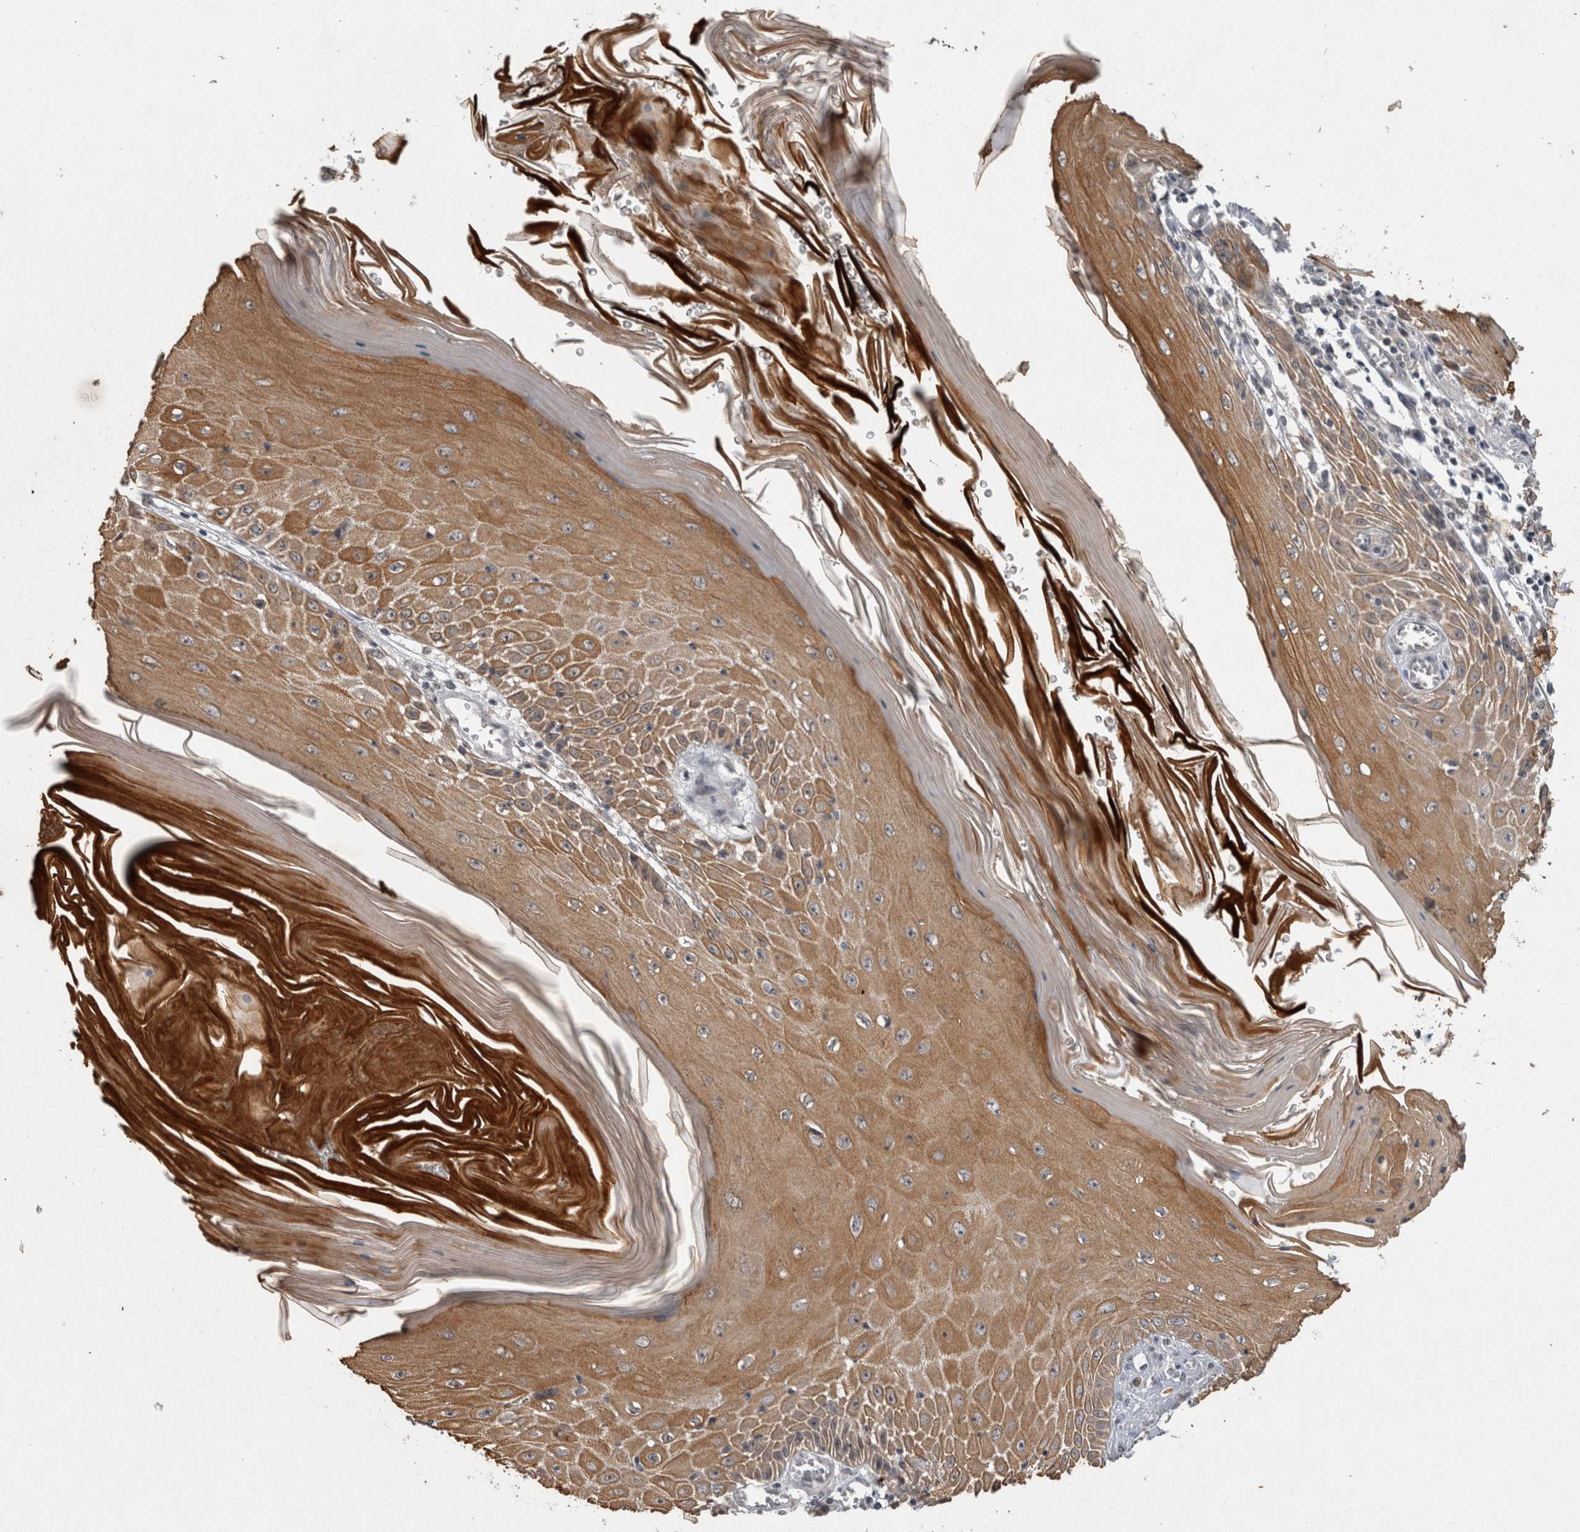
{"staining": {"intensity": "moderate", "quantity": ">75%", "location": "cytoplasmic/membranous"}, "tissue": "skin cancer", "cell_type": "Tumor cells", "image_type": "cancer", "snomed": [{"axis": "morphology", "description": "Squamous cell carcinoma, NOS"}, {"axis": "topography", "description": "Skin"}], "caption": "This is an image of immunohistochemistry (IHC) staining of skin cancer, which shows moderate staining in the cytoplasmic/membranous of tumor cells.", "gene": "RHPN1", "patient": {"sex": "female", "age": 73}}